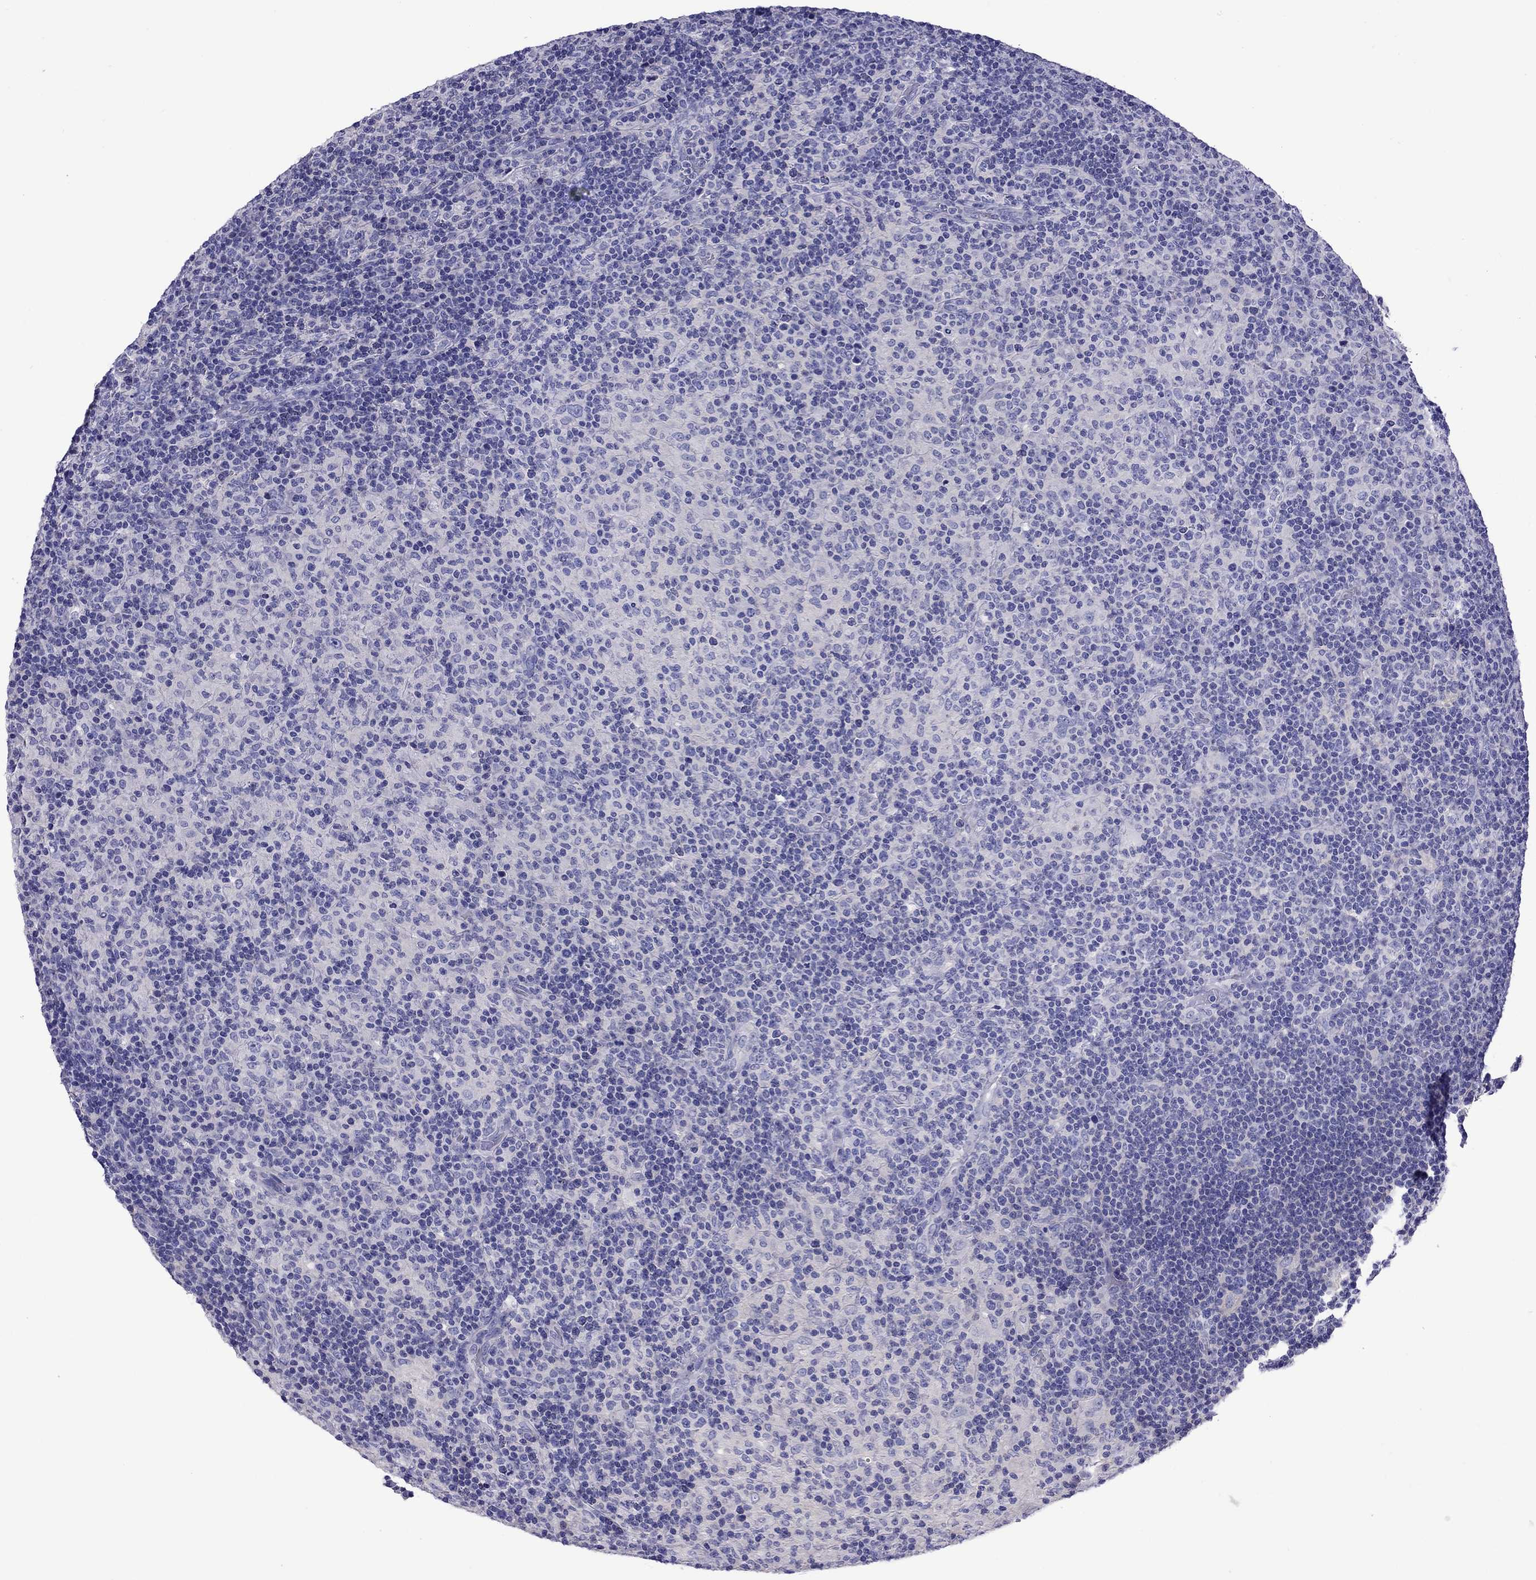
{"staining": {"intensity": "negative", "quantity": "none", "location": "none"}, "tissue": "lymphoma", "cell_type": "Tumor cells", "image_type": "cancer", "snomed": [{"axis": "morphology", "description": "Hodgkin's disease, NOS"}, {"axis": "topography", "description": "Lymph node"}], "caption": "Immunohistochemical staining of human lymphoma displays no significant positivity in tumor cells.", "gene": "SCG2", "patient": {"sex": "male", "age": 70}}